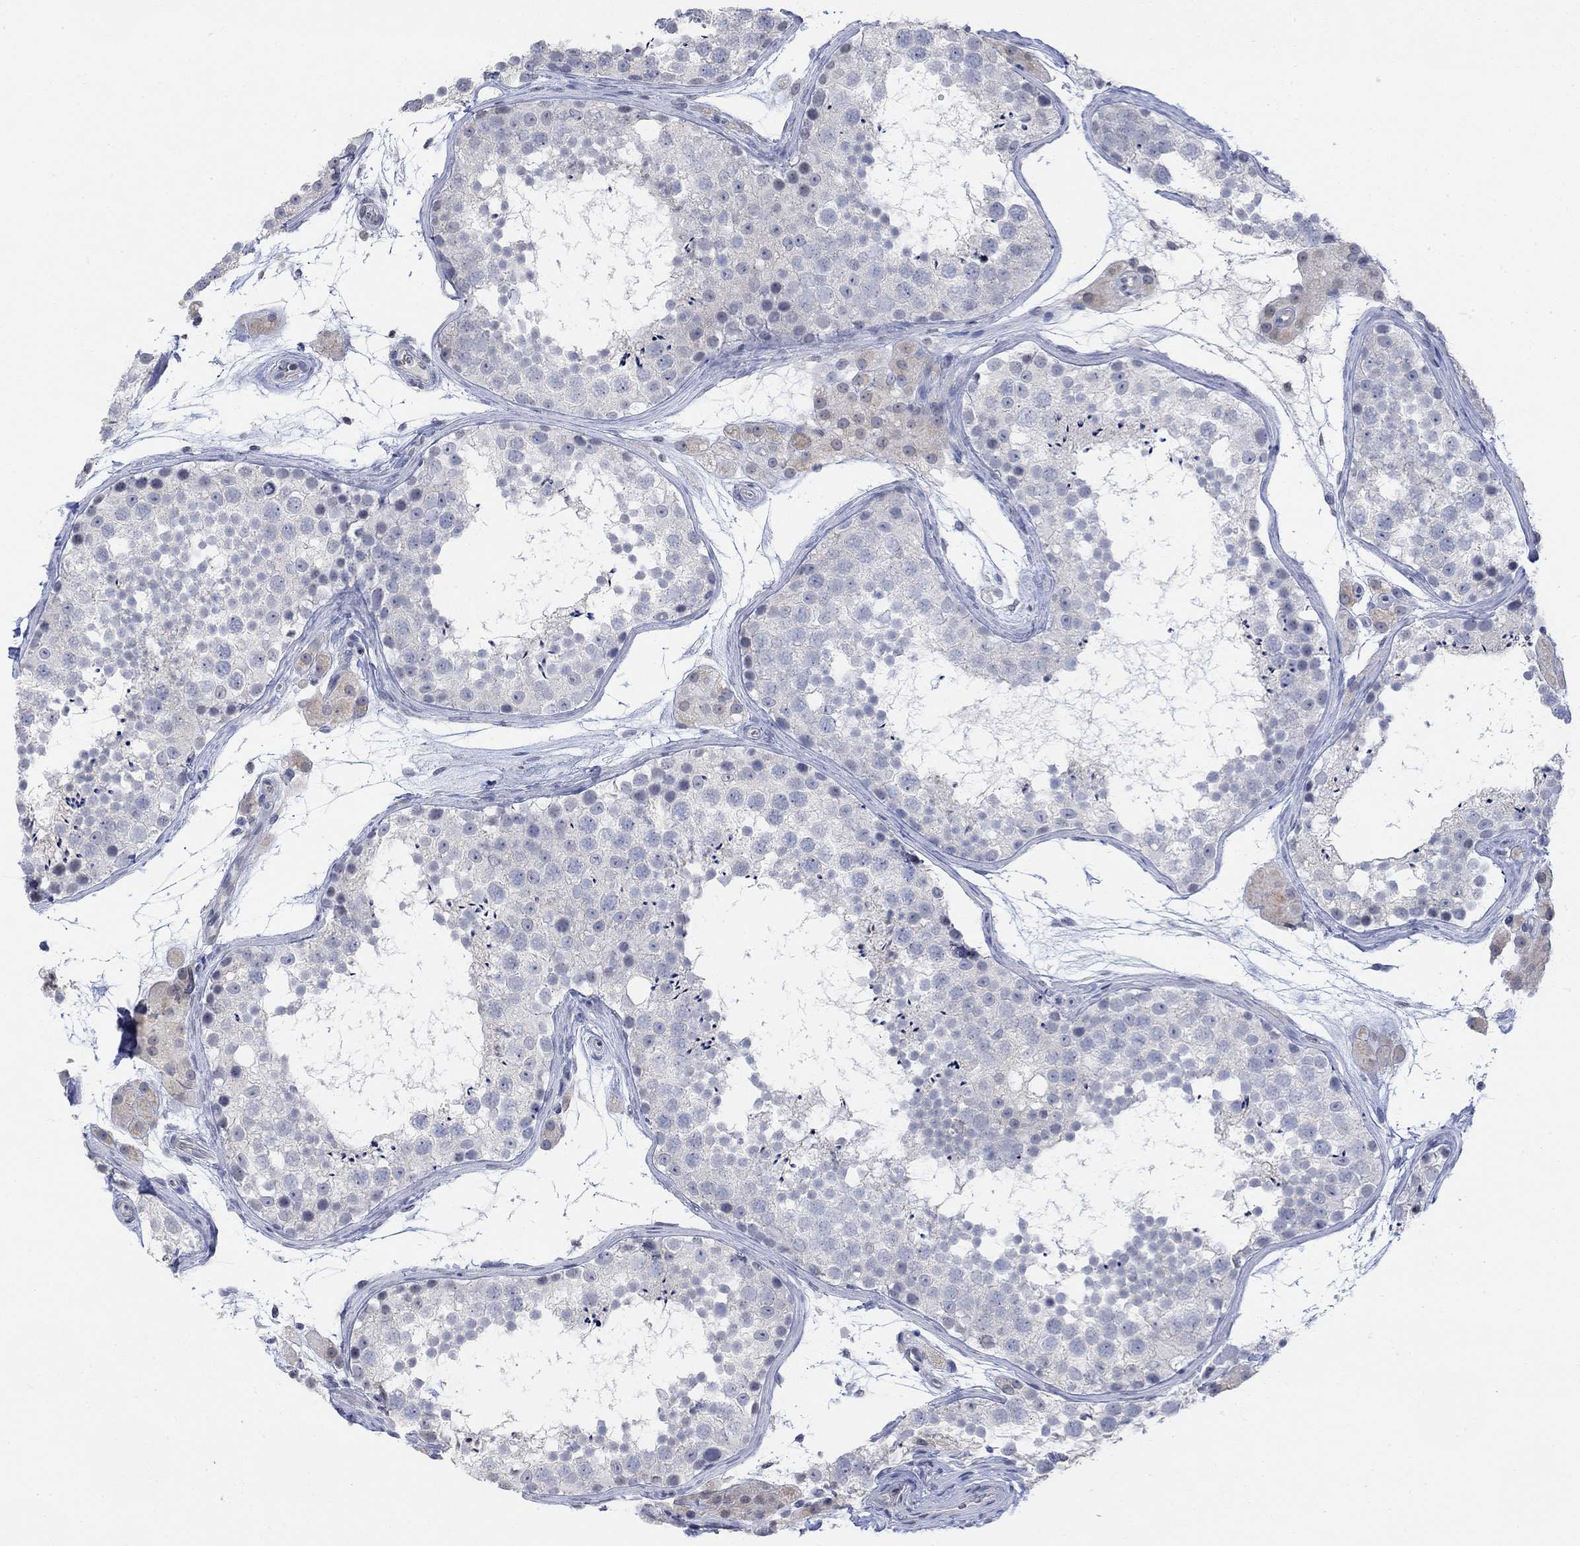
{"staining": {"intensity": "negative", "quantity": "none", "location": "none"}, "tissue": "testis", "cell_type": "Cells in seminiferous ducts", "image_type": "normal", "snomed": [{"axis": "morphology", "description": "Normal tissue, NOS"}, {"axis": "topography", "description": "Testis"}], "caption": "High magnification brightfield microscopy of unremarkable testis stained with DAB (3,3'-diaminobenzidine) (brown) and counterstained with hematoxylin (blue): cells in seminiferous ducts show no significant staining. (DAB (3,3'-diaminobenzidine) immunohistochemistry (IHC) with hematoxylin counter stain).", "gene": "TMEM255A", "patient": {"sex": "male", "age": 41}}